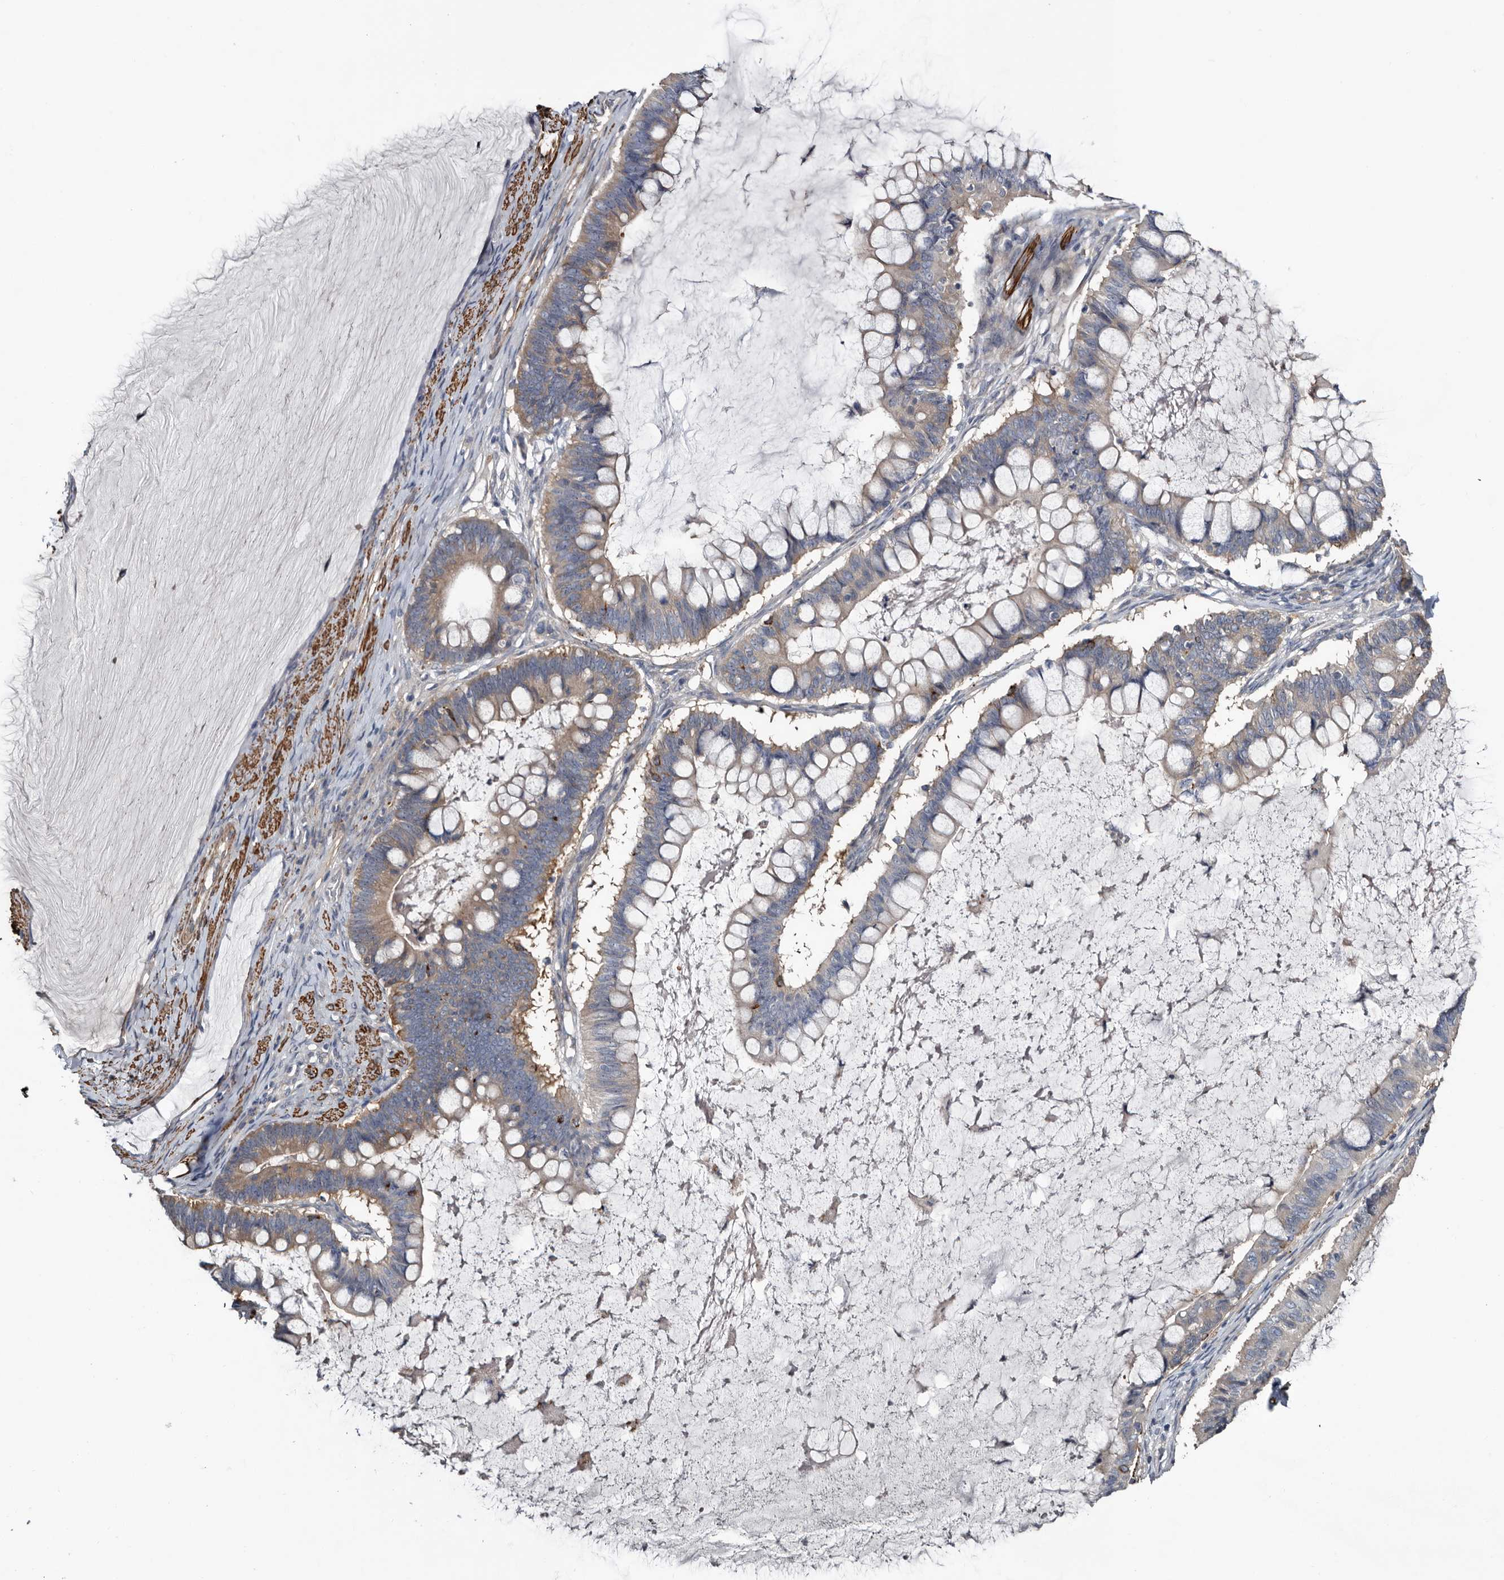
{"staining": {"intensity": "weak", "quantity": "25%-75%", "location": "cytoplasmic/membranous"}, "tissue": "ovarian cancer", "cell_type": "Tumor cells", "image_type": "cancer", "snomed": [{"axis": "morphology", "description": "Cystadenocarcinoma, mucinous, NOS"}, {"axis": "topography", "description": "Ovary"}], "caption": "Ovarian cancer stained for a protein (brown) exhibits weak cytoplasmic/membranous positive staining in about 25%-75% of tumor cells.", "gene": "IARS1", "patient": {"sex": "female", "age": 61}}